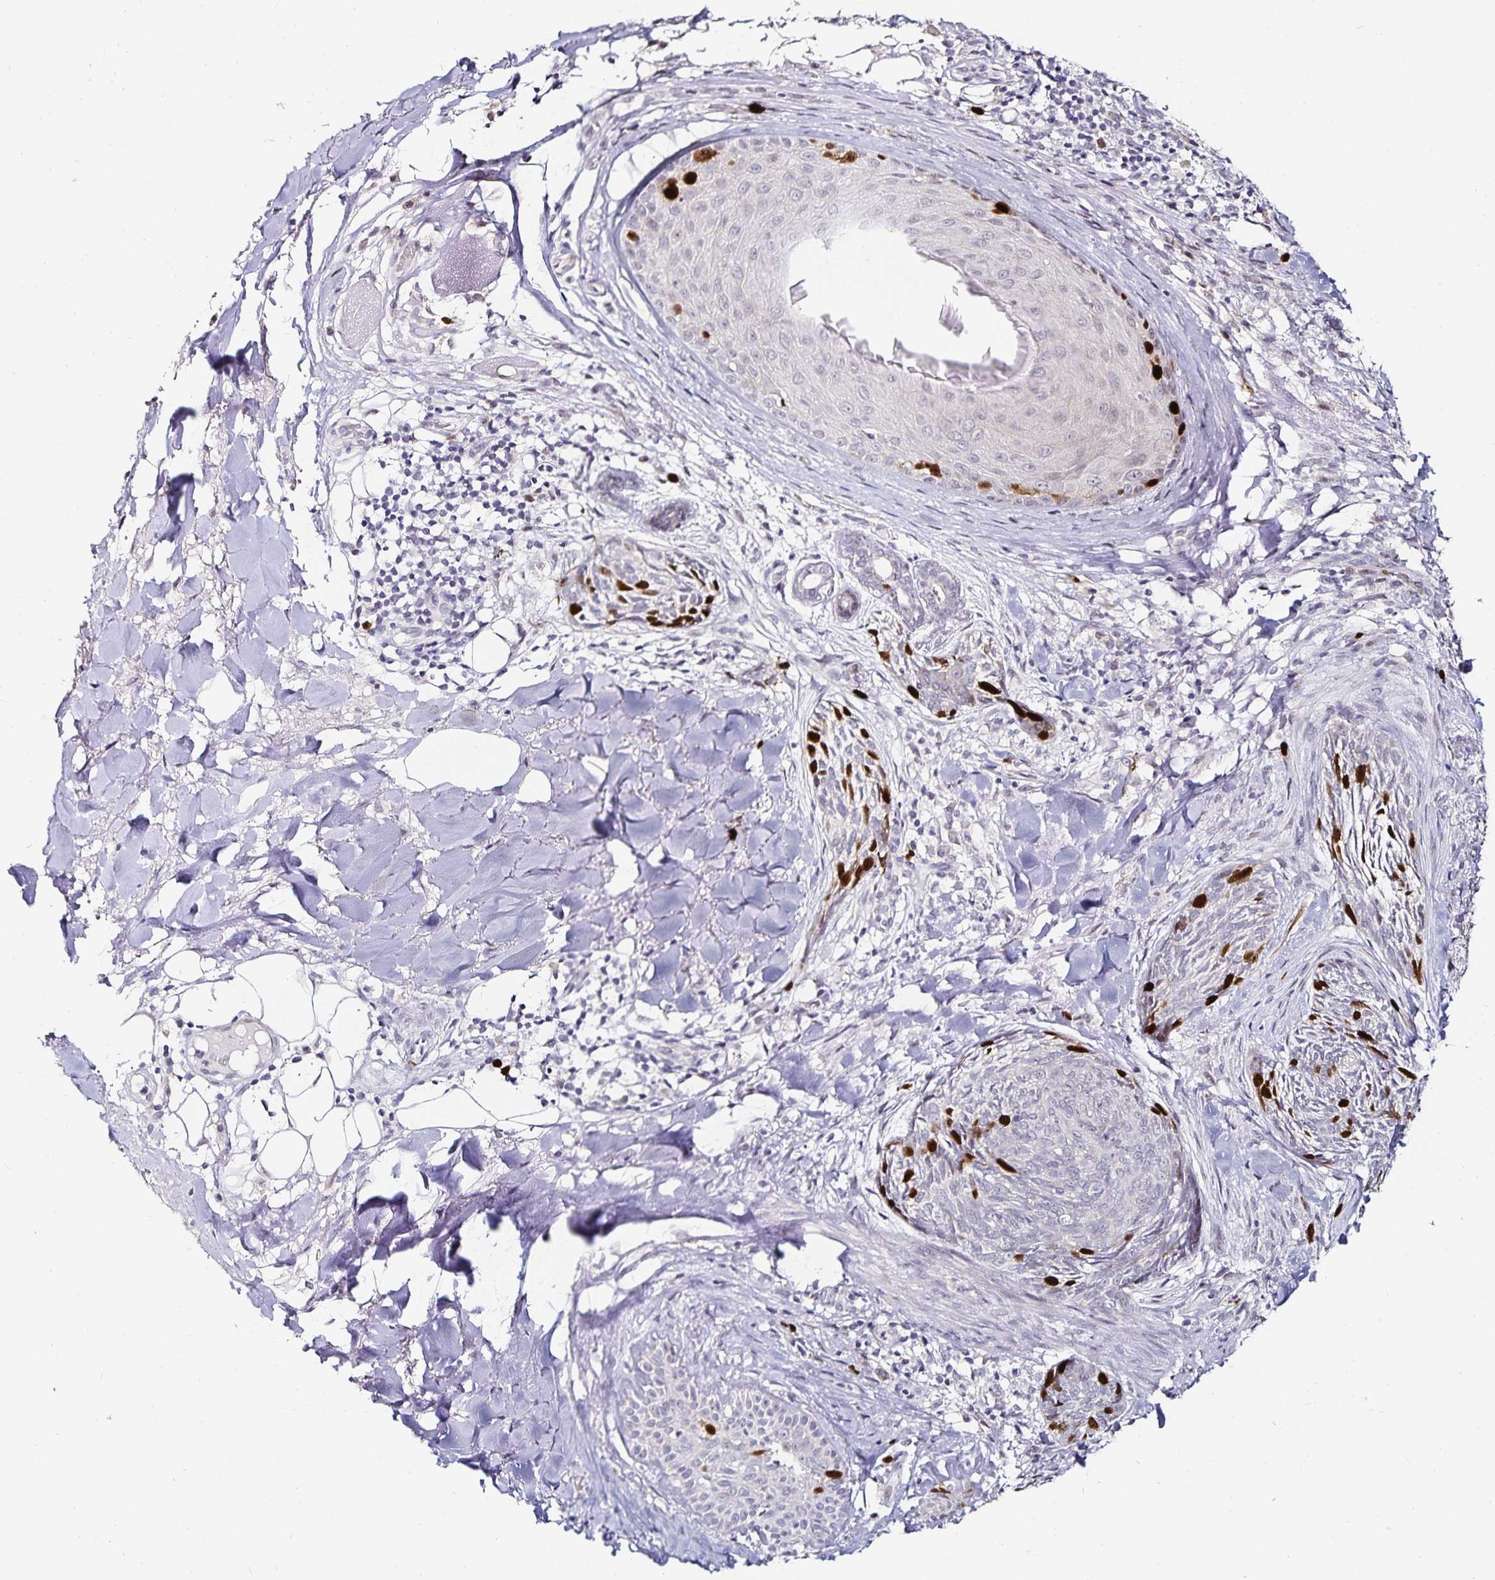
{"staining": {"intensity": "strong", "quantity": "<25%", "location": "nuclear"}, "tissue": "skin cancer", "cell_type": "Tumor cells", "image_type": "cancer", "snomed": [{"axis": "morphology", "description": "Basal cell carcinoma"}, {"axis": "topography", "description": "Skin"}], "caption": "There is medium levels of strong nuclear positivity in tumor cells of skin cancer, as demonstrated by immunohistochemical staining (brown color).", "gene": "ANLN", "patient": {"sex": "female", "age": 93}}